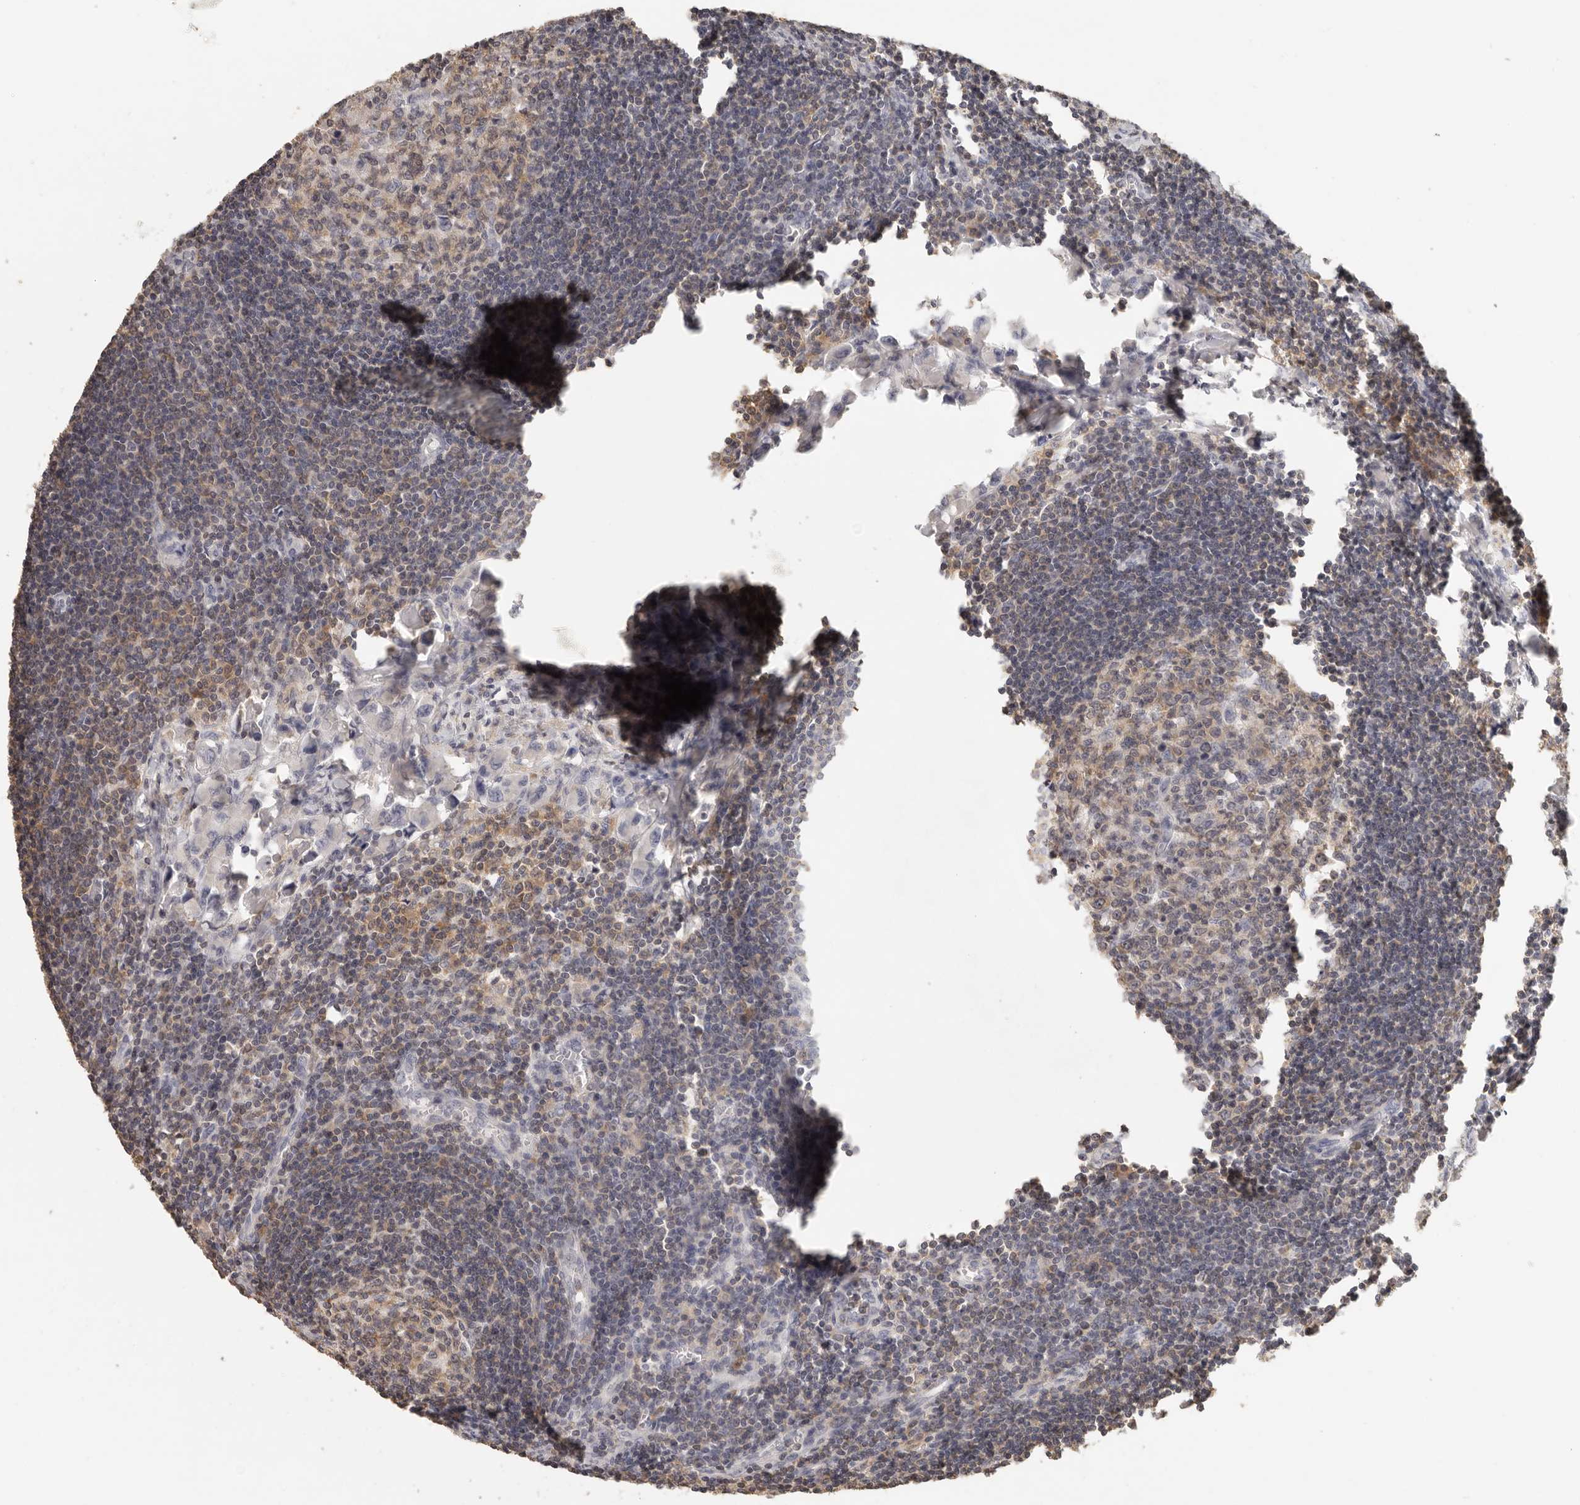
{"staining": {"intensity": "moderate", "quantity": "25%-75%", "location": "cytoplasmic/membranous"}, "tissue": "lymph node", "cell_type": "Germinal center cells", "image_type": "normal", "snomed": [{"axis": "morphology", "description": "Normal tissue, NOS"}, {"axis": "morphology", "description": "Malignant melanoma, Metastatic site"}, {"axis": "topography", "description": "Lymph node"}], "caption": "Germinal center cells demonstrate moderate cytoplasmic/membranous positivity in about 25%-75% of cells in unremarkable lymph node. The staining was performed using DAB (3,3'-diaminobenzidine) to visualize the protein expression in brown, while the nuclei were stained in blue with hematoxylin (Magnification: 20x).", "gene": "CSK", "patient": {"sex": "male", "age": 41}}